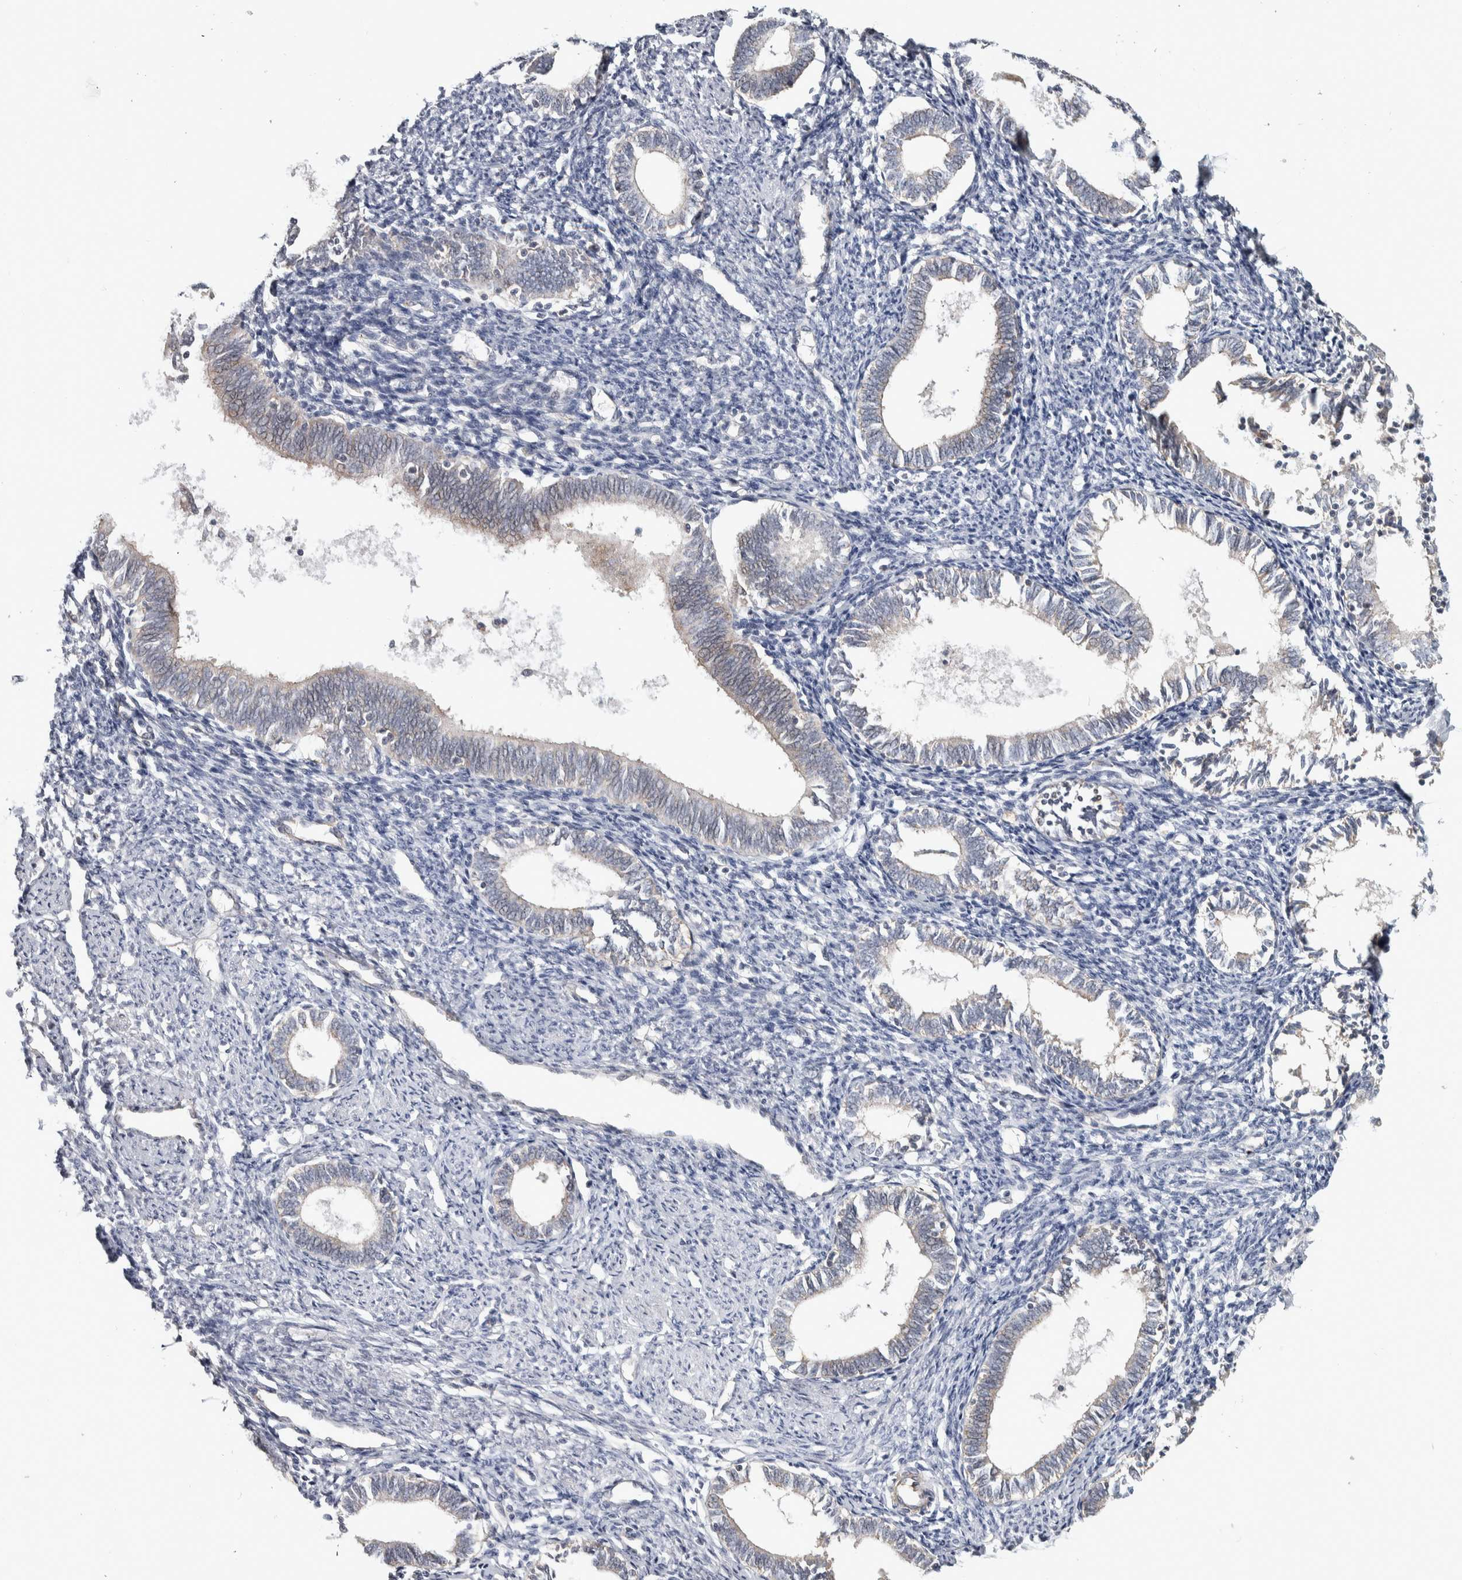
{"staining": {"intensity": "weak", "quantity": "25%-75%", "location": "cytoplasmic/membranous"}, "tissue": "endometrium", "cell_type": "Cells in endometrial stroma", "image_type": "normal", "snomed": [{"axis": "morphology", "description": "Normal tissue, NOS"}, {"axis": "topography", "description": "Endometrium"}], "caption": "Endometrium stained with a brown dye shows weak cytoplasmic/membranous positive staining in approximately 25%-75% of cells in endometrial stroma.", "gene": "CHMP4C", "patient": {"sex": "female", "age": 41}}